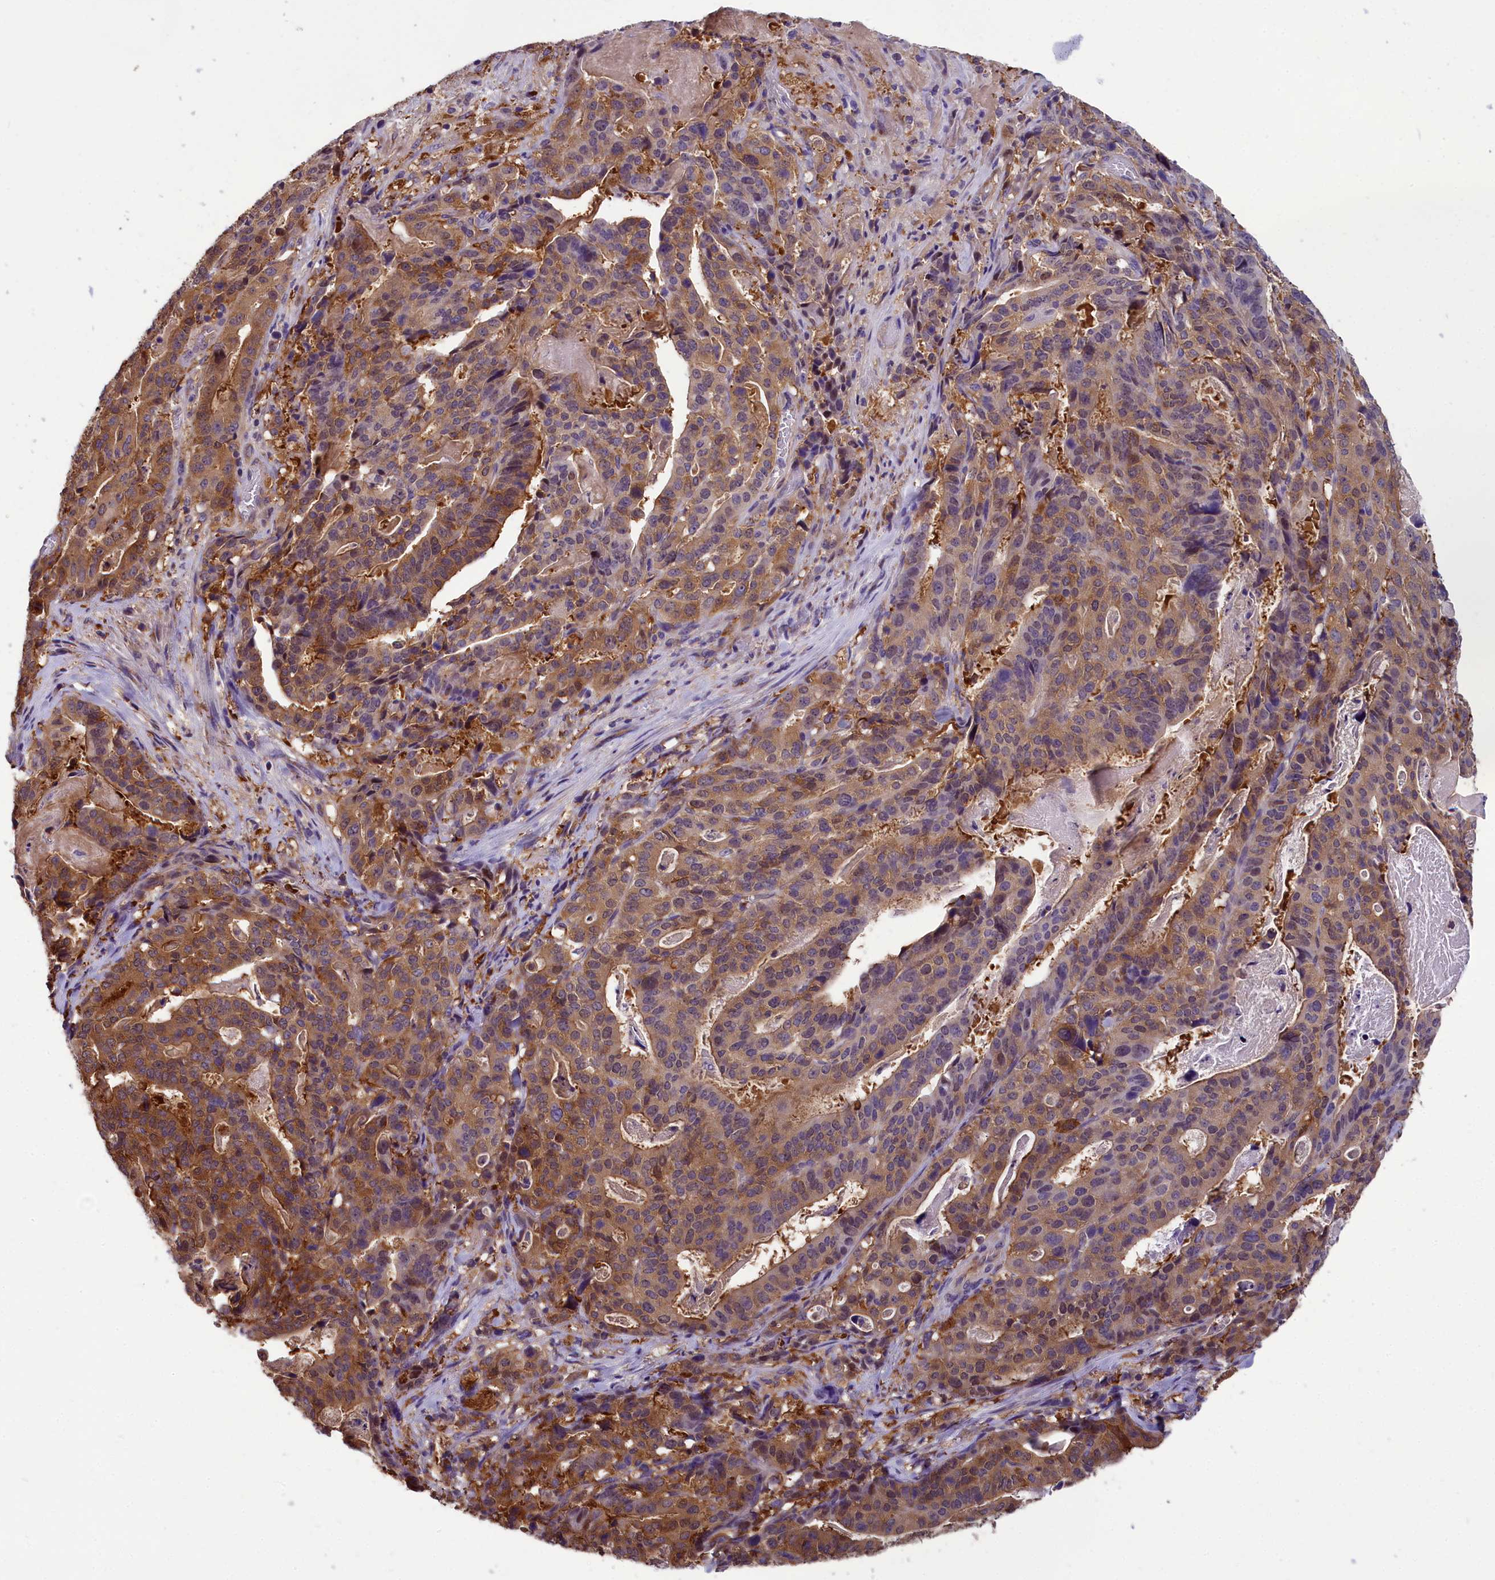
{"staining": {"intensity": "moderate", "quantity": ">75%", "location": "cytoplasmic/membranous"}, "tissue": "stomach cancer", "cell_type": "Tumor cells", "image_type": "cancer", "snomed": [{"axis": "morphology", "description": "Adenocarcinoma, NOS"}, {"axis": "topography", "description": "Stomach"}], "caption": "Immunohistochemical staining of human stomach adenocarcinoma demonstrates medium levels of moderate cytoplasmic/membranous protein expression in about >75% of tumor cells.", "gene": "ABCC8", "patient": {"sex": "male", "age": 48}}